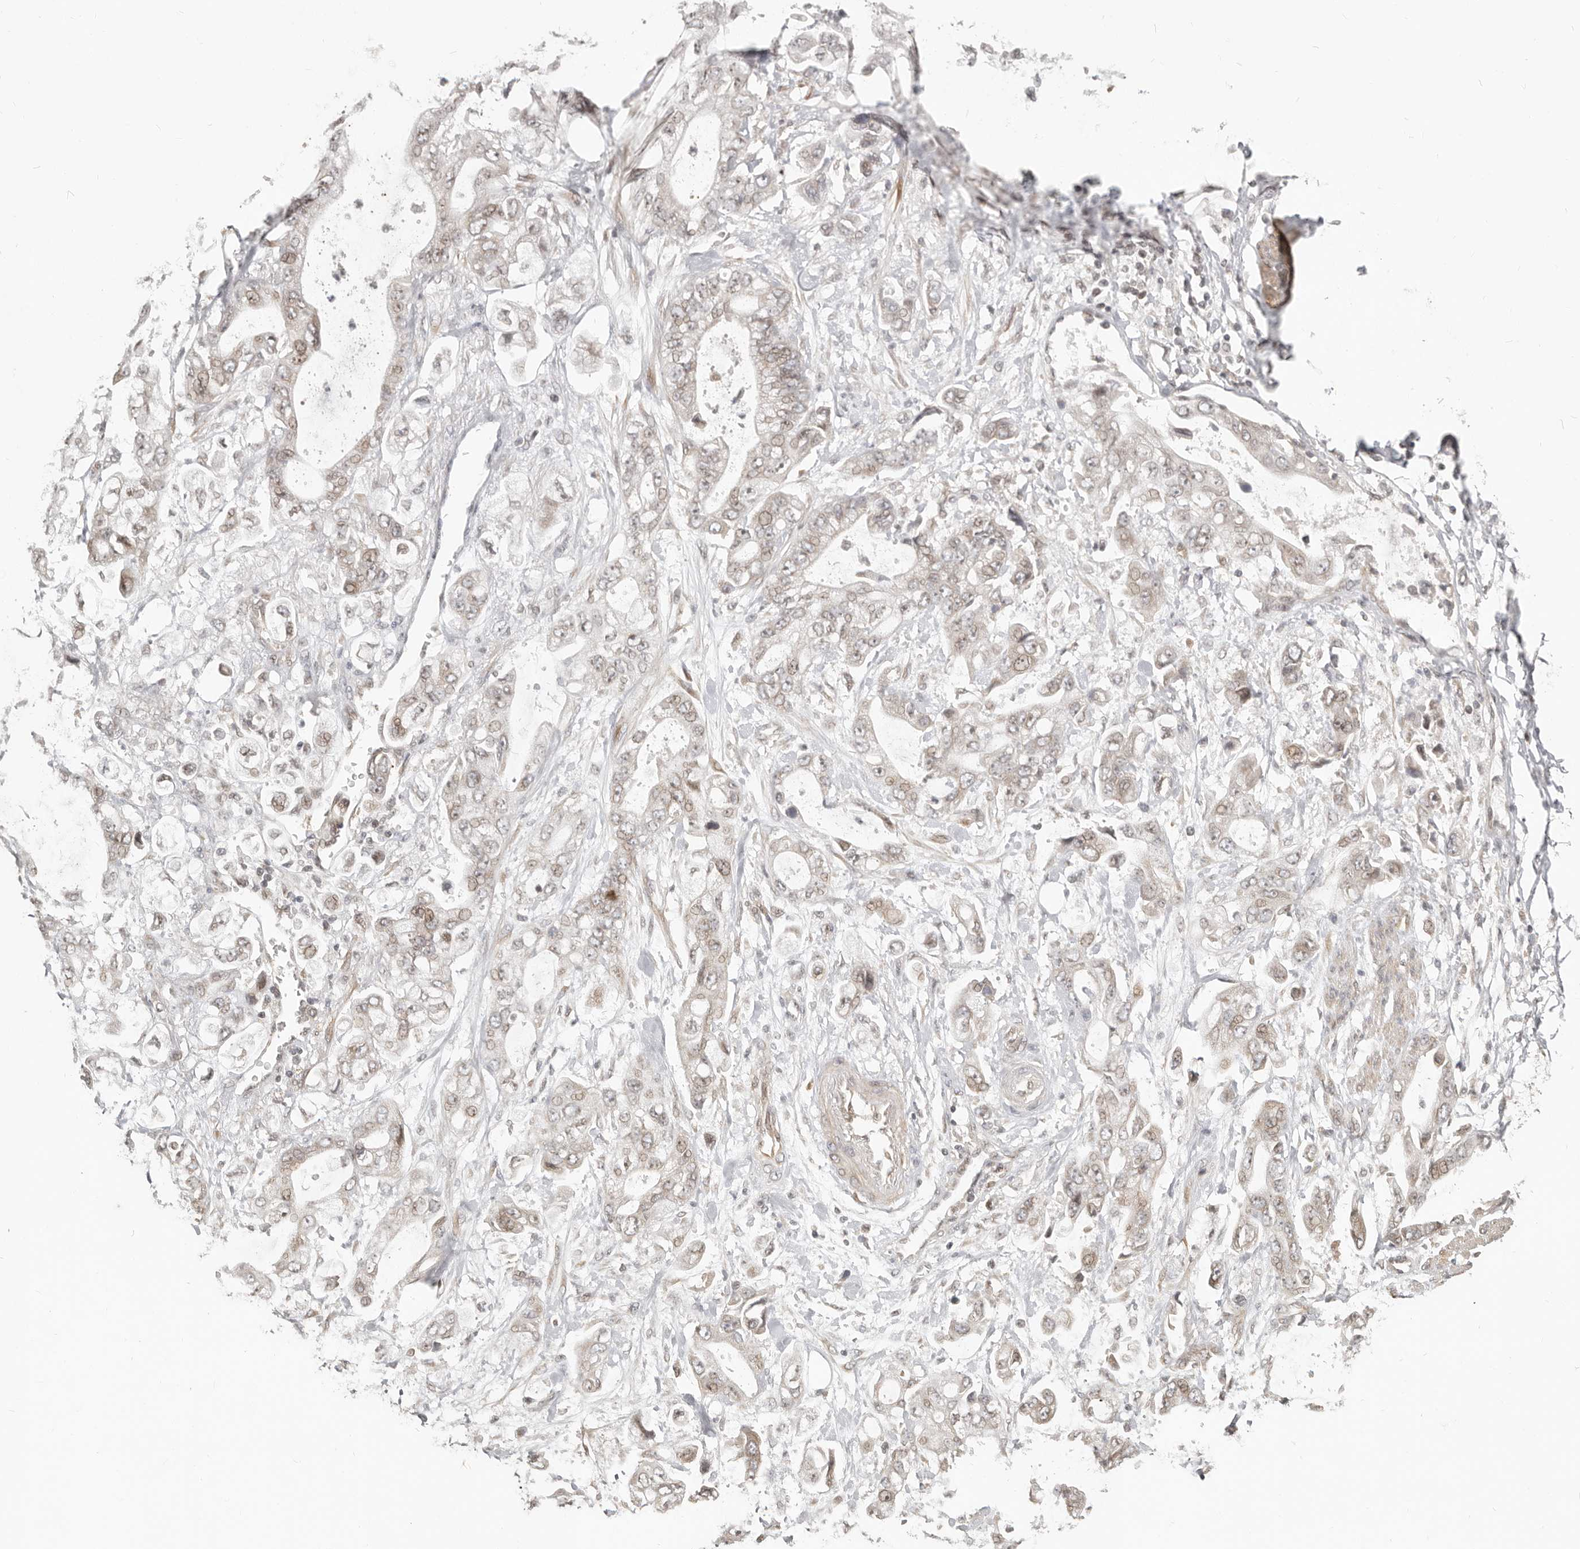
{"staining": {"intensity": "weak", "quantity": "25%-75%", "location": "nuclear"}, "tissue": "stomach cancer", "cell_type": "Tumor cells", "image_type": "cancer", "snomed": [{"axis": "morphology", "description": "Normal tissue, NOS"}, {"axis": "morphology", "description": "Adenocarcinoma, NOS"}, {"axis": "topography", "description": "Stomach"}], "caption": "Immunohistochemistry histopathology image of stomach adenocarcinoma stained for a protein (brown), which exhibits low levels of weak nuclear expression in about 25%-75% of tumor cells.", "gene": "NUP153", "patient": {"sex": "male", "age": 62}}